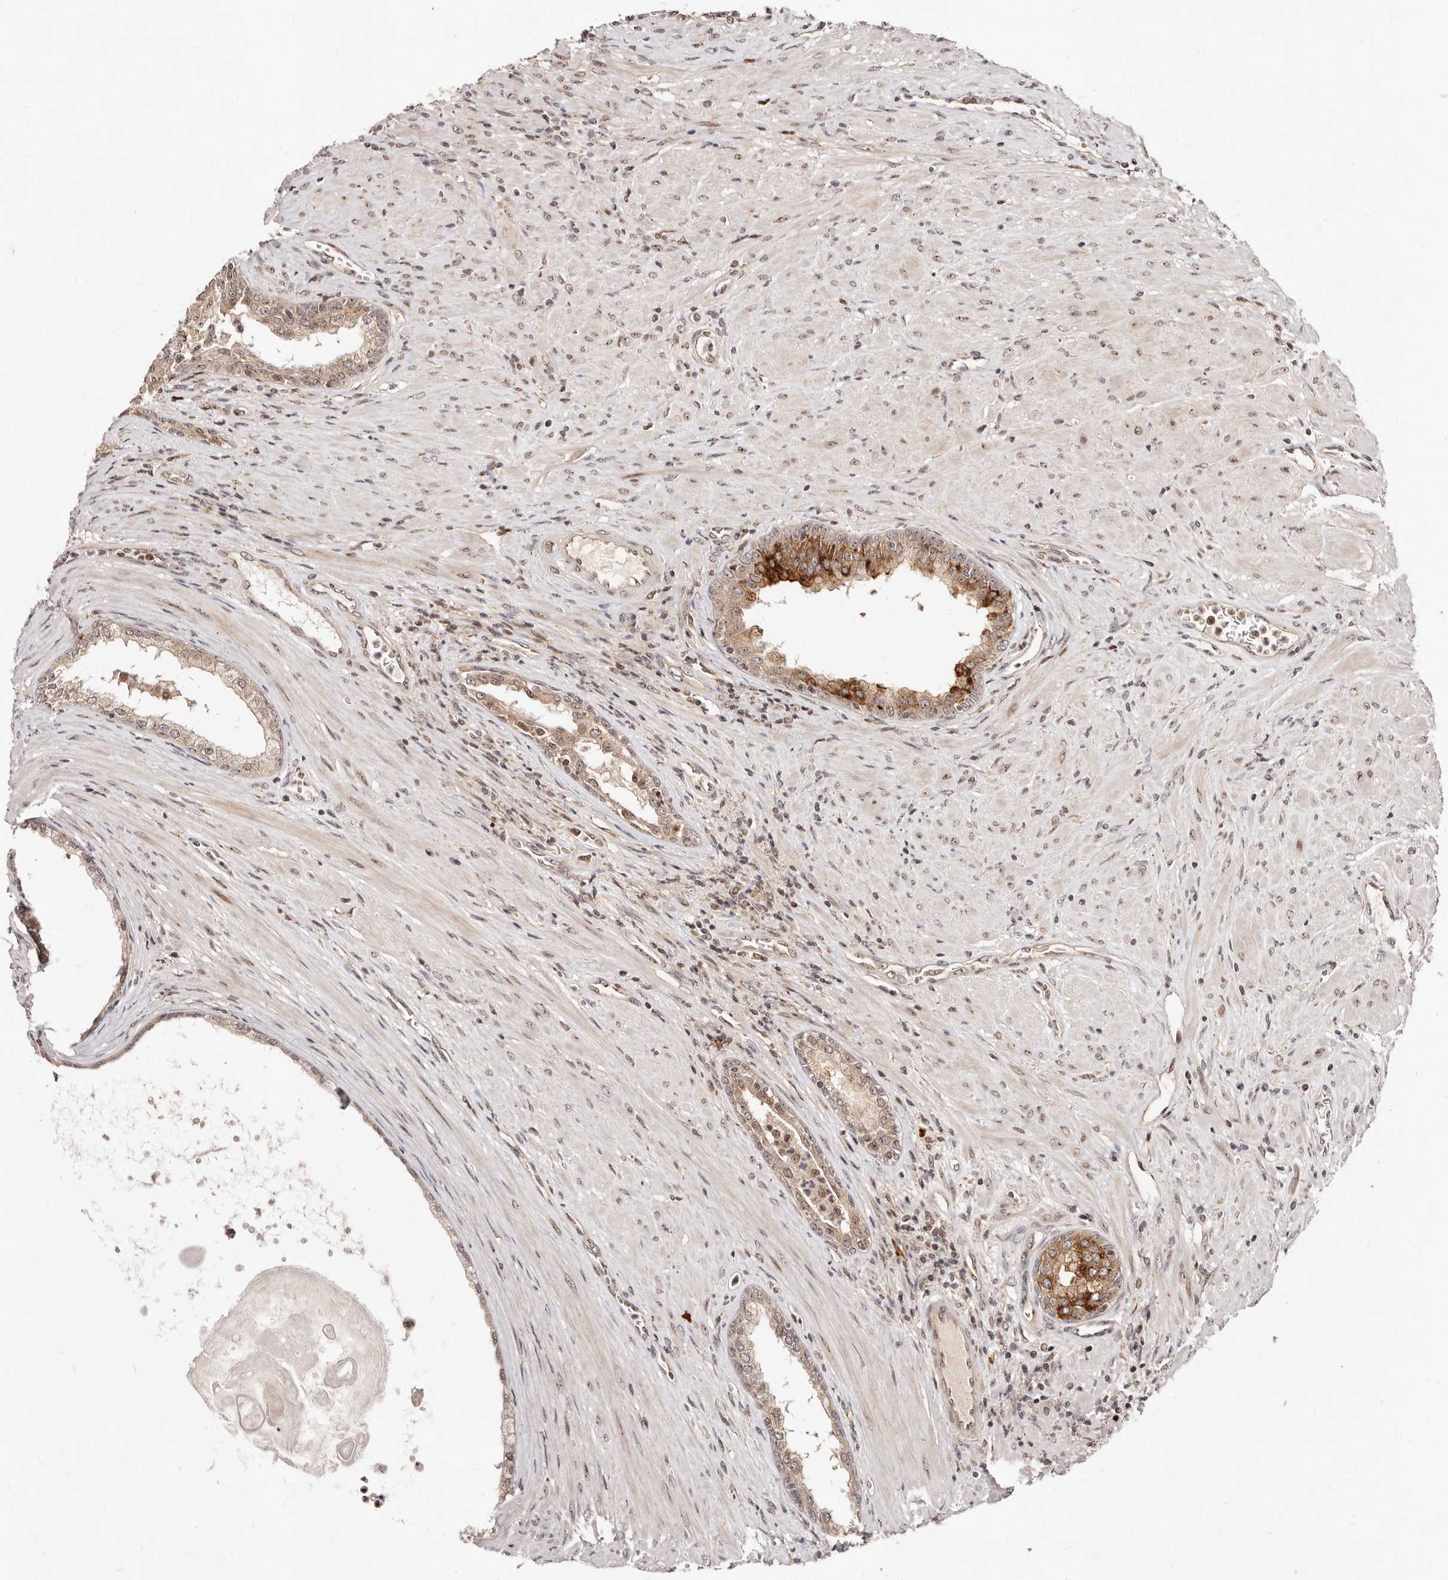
{"staining": {"intensity": "strong", "quantity": "<25%", "location": "cytoplasmic/membranous,nuclear"}, "tissue": "prostate cancer", "cell_type": "Tumor cells", "image_type": "cancer", "snomed": [{"axis": "morphology", "description": "Normal tissue, NOS"}, {"axis": "morphology", "description": "Adenocarcinoma, Low grade"}, {"axis": "topography", "description": "Prostate"}, {"axis": "topography", "description": "Peripheral nerve tissue"}], "caption": "Prostate cancer stained with a protein marker demonstrates strong staining in tumor cells.", "gene": "APOL6", "patient": {"sex": "male", "age": 71}}